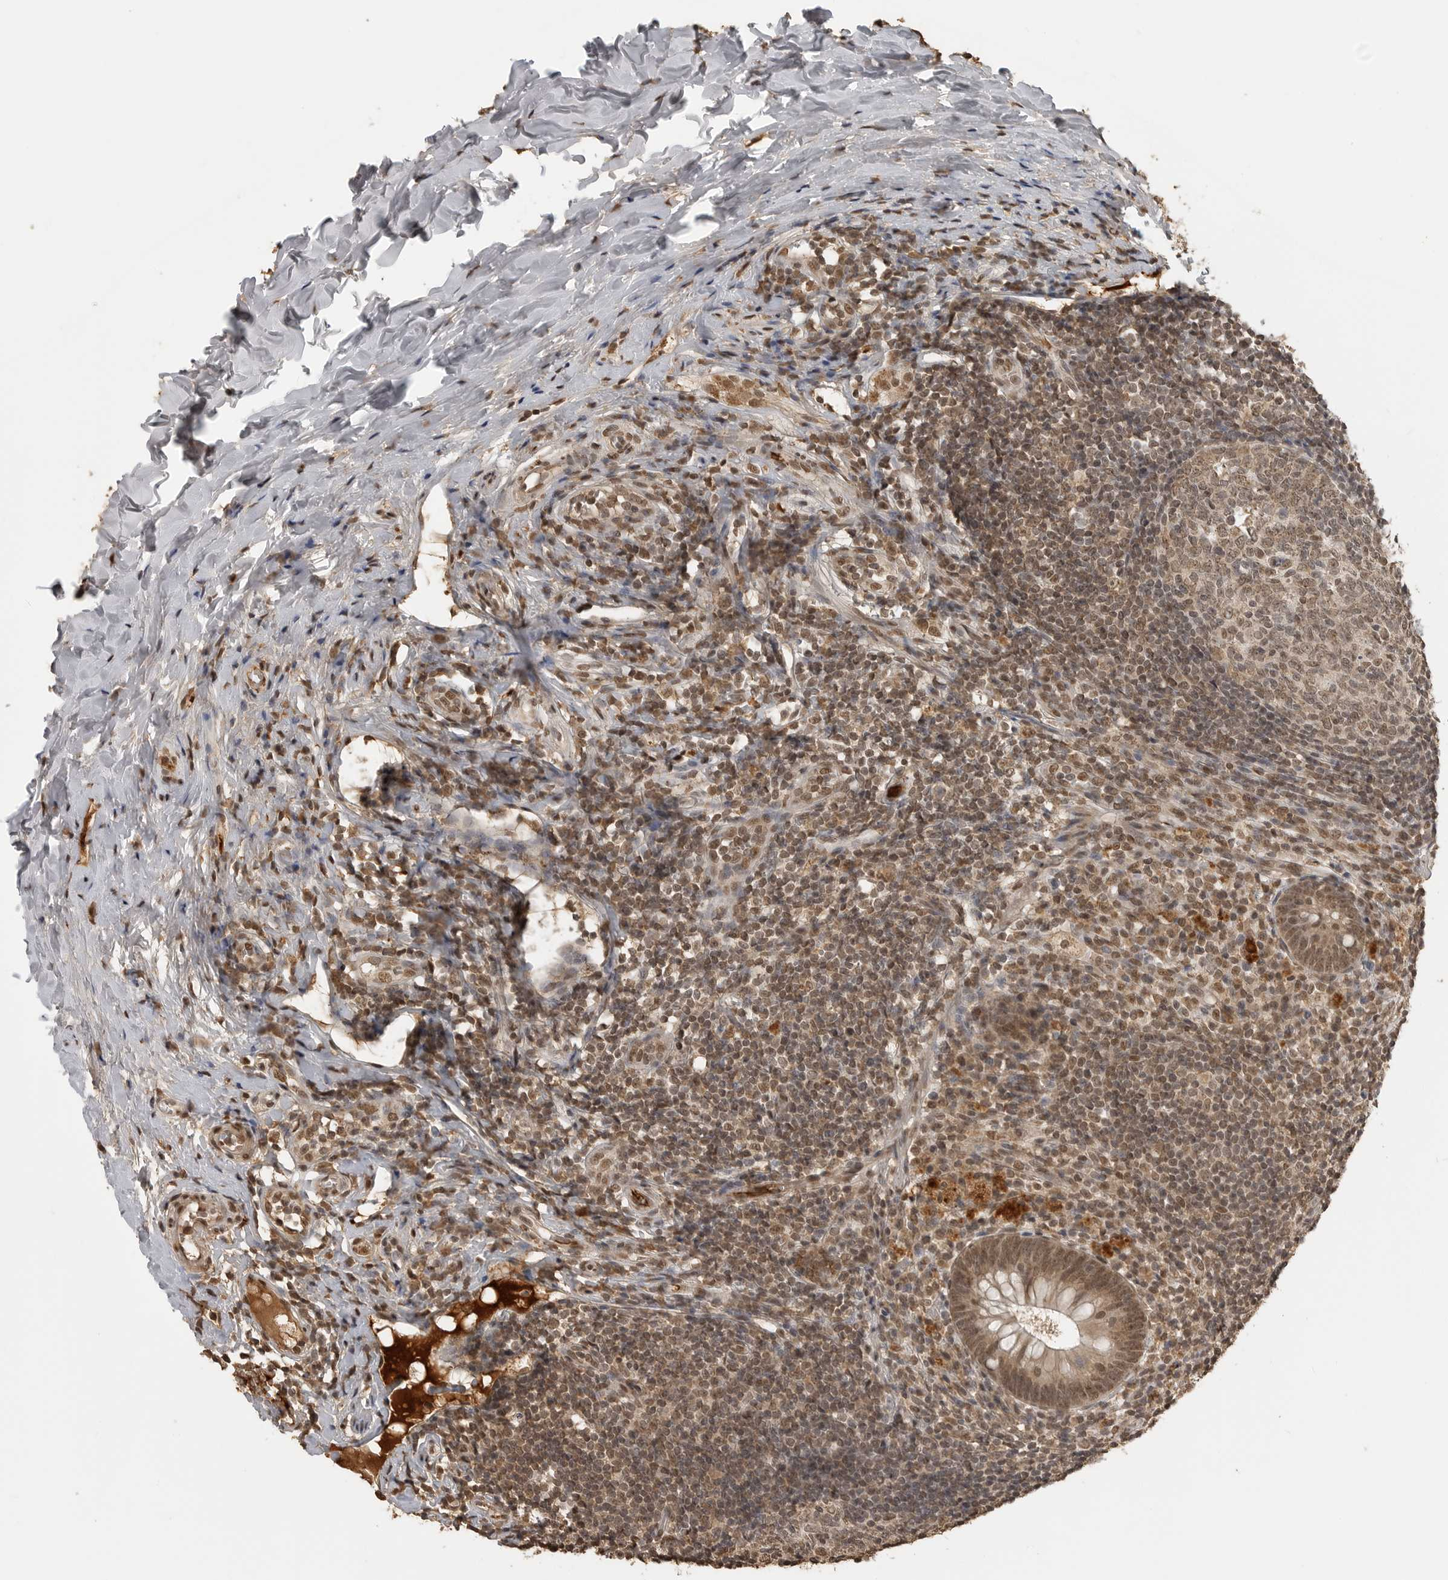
{"staining": {"intensity": "moderate", "quantity": ">75%", "location": "nuclear"}, "tissue": "appendix", "cell_type": "Glandular cells", "image_type": "normal", "snomed": [{"axis": "morphology", "description": "Normal tissue, NOS"}, {"axis": "topography", "description": "Appendix"}], "caption": "Protein expression analysis of normal appendix exhibits moderate nuclear positivity in approximately >75% of glandular cells.", "gene": "CLOCK", "patient": {"sex": "female", "age": 20}}